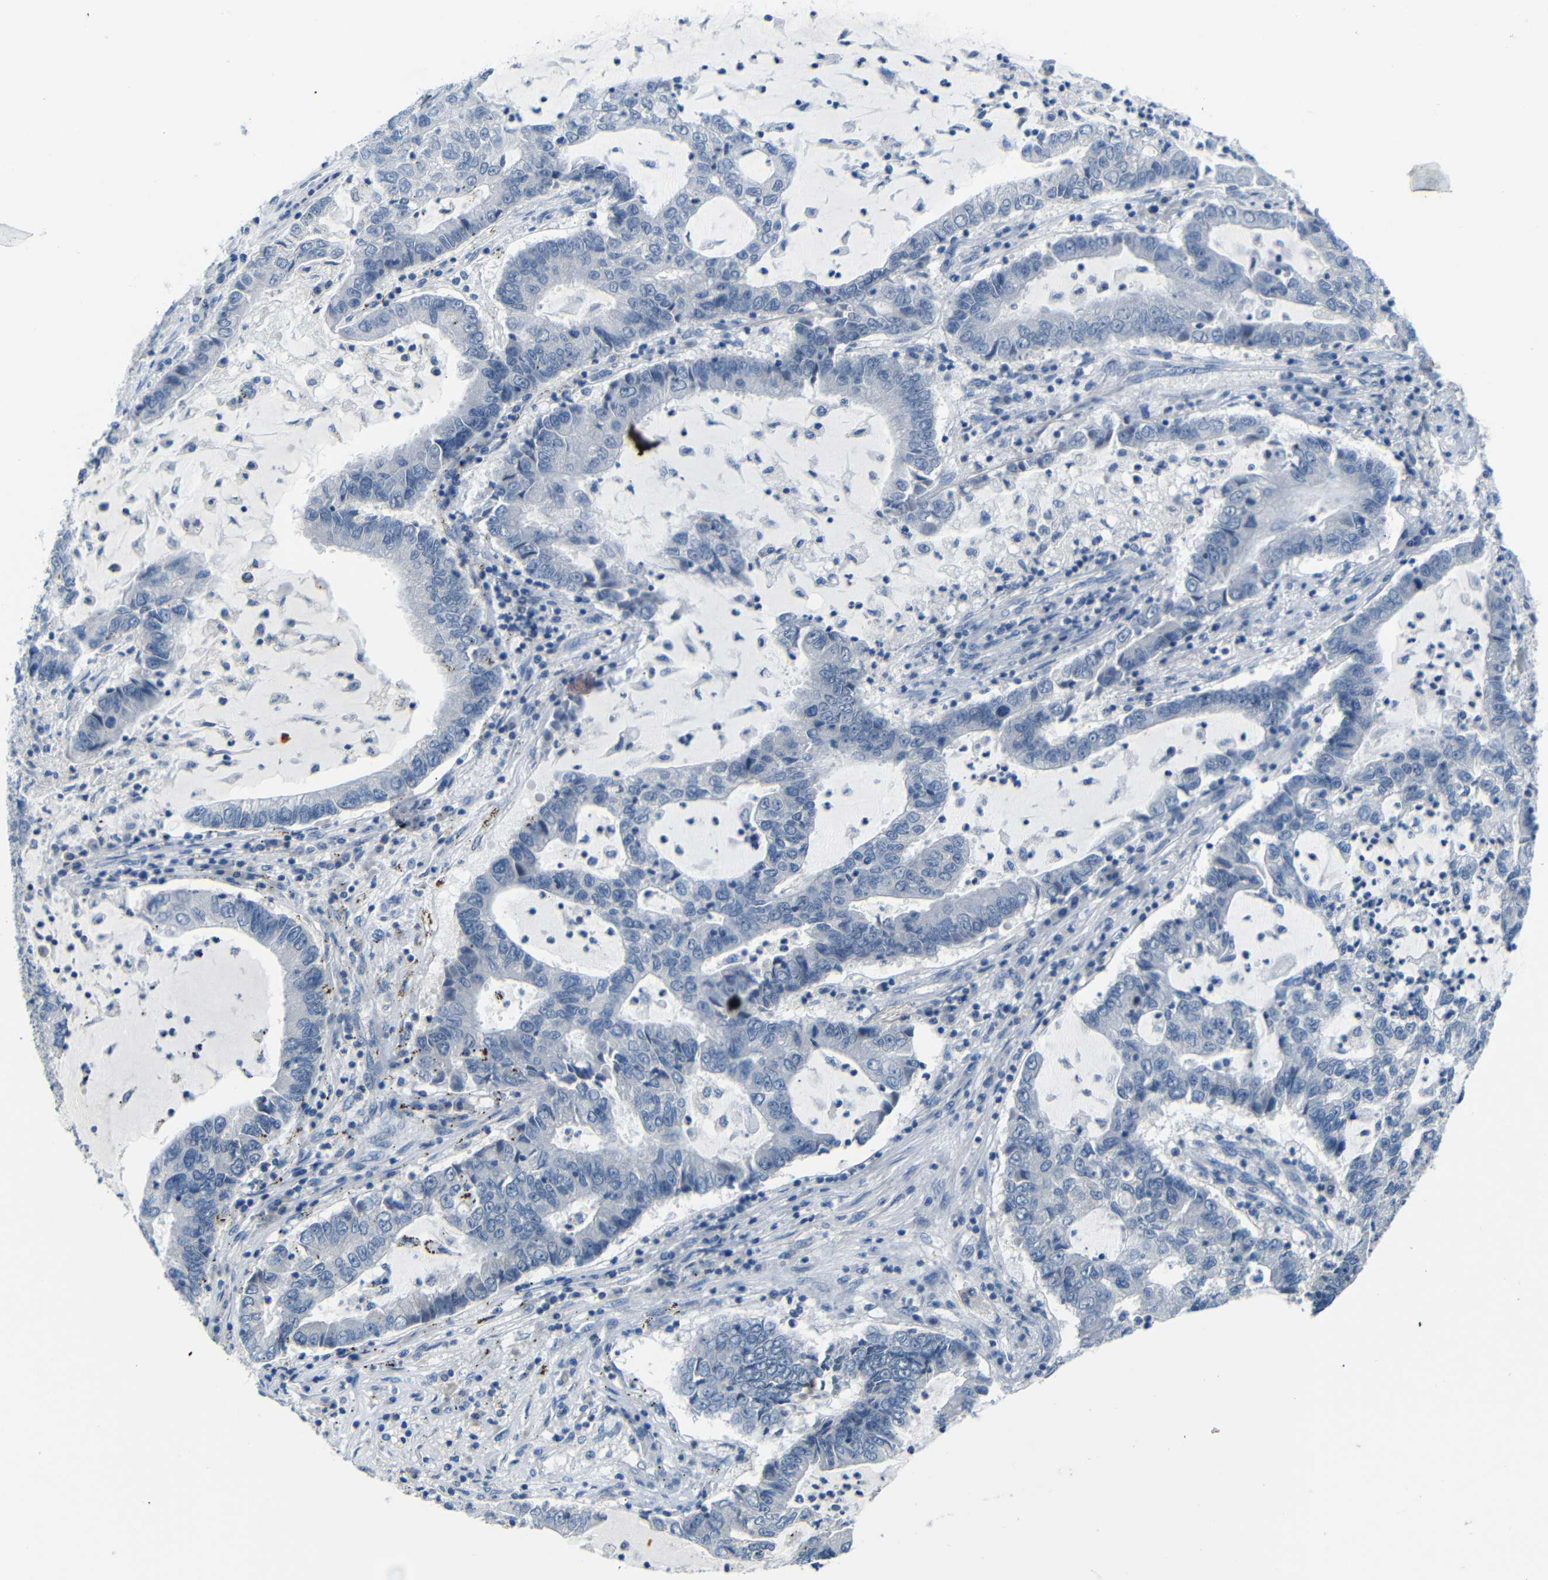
{"staining": {"intensity": "negative", "quantity": "none", "location": "none"}, "tissue": "lung cancer", "cell_type": "Tumor cells", "image_type": "cancer", "snomed": [{"axis": "morphology", "description": "Adenocarcinoma, NOS"}, {"axis": "topography", "description": "Lung"}], "caption": "A high-resolution photomicrograph shows IHC staining of lung cancer, which demonstrates no significant positivity in tumor cells.", "gene": "ANK3", "patient": {"sex": "female", "age": 51}}